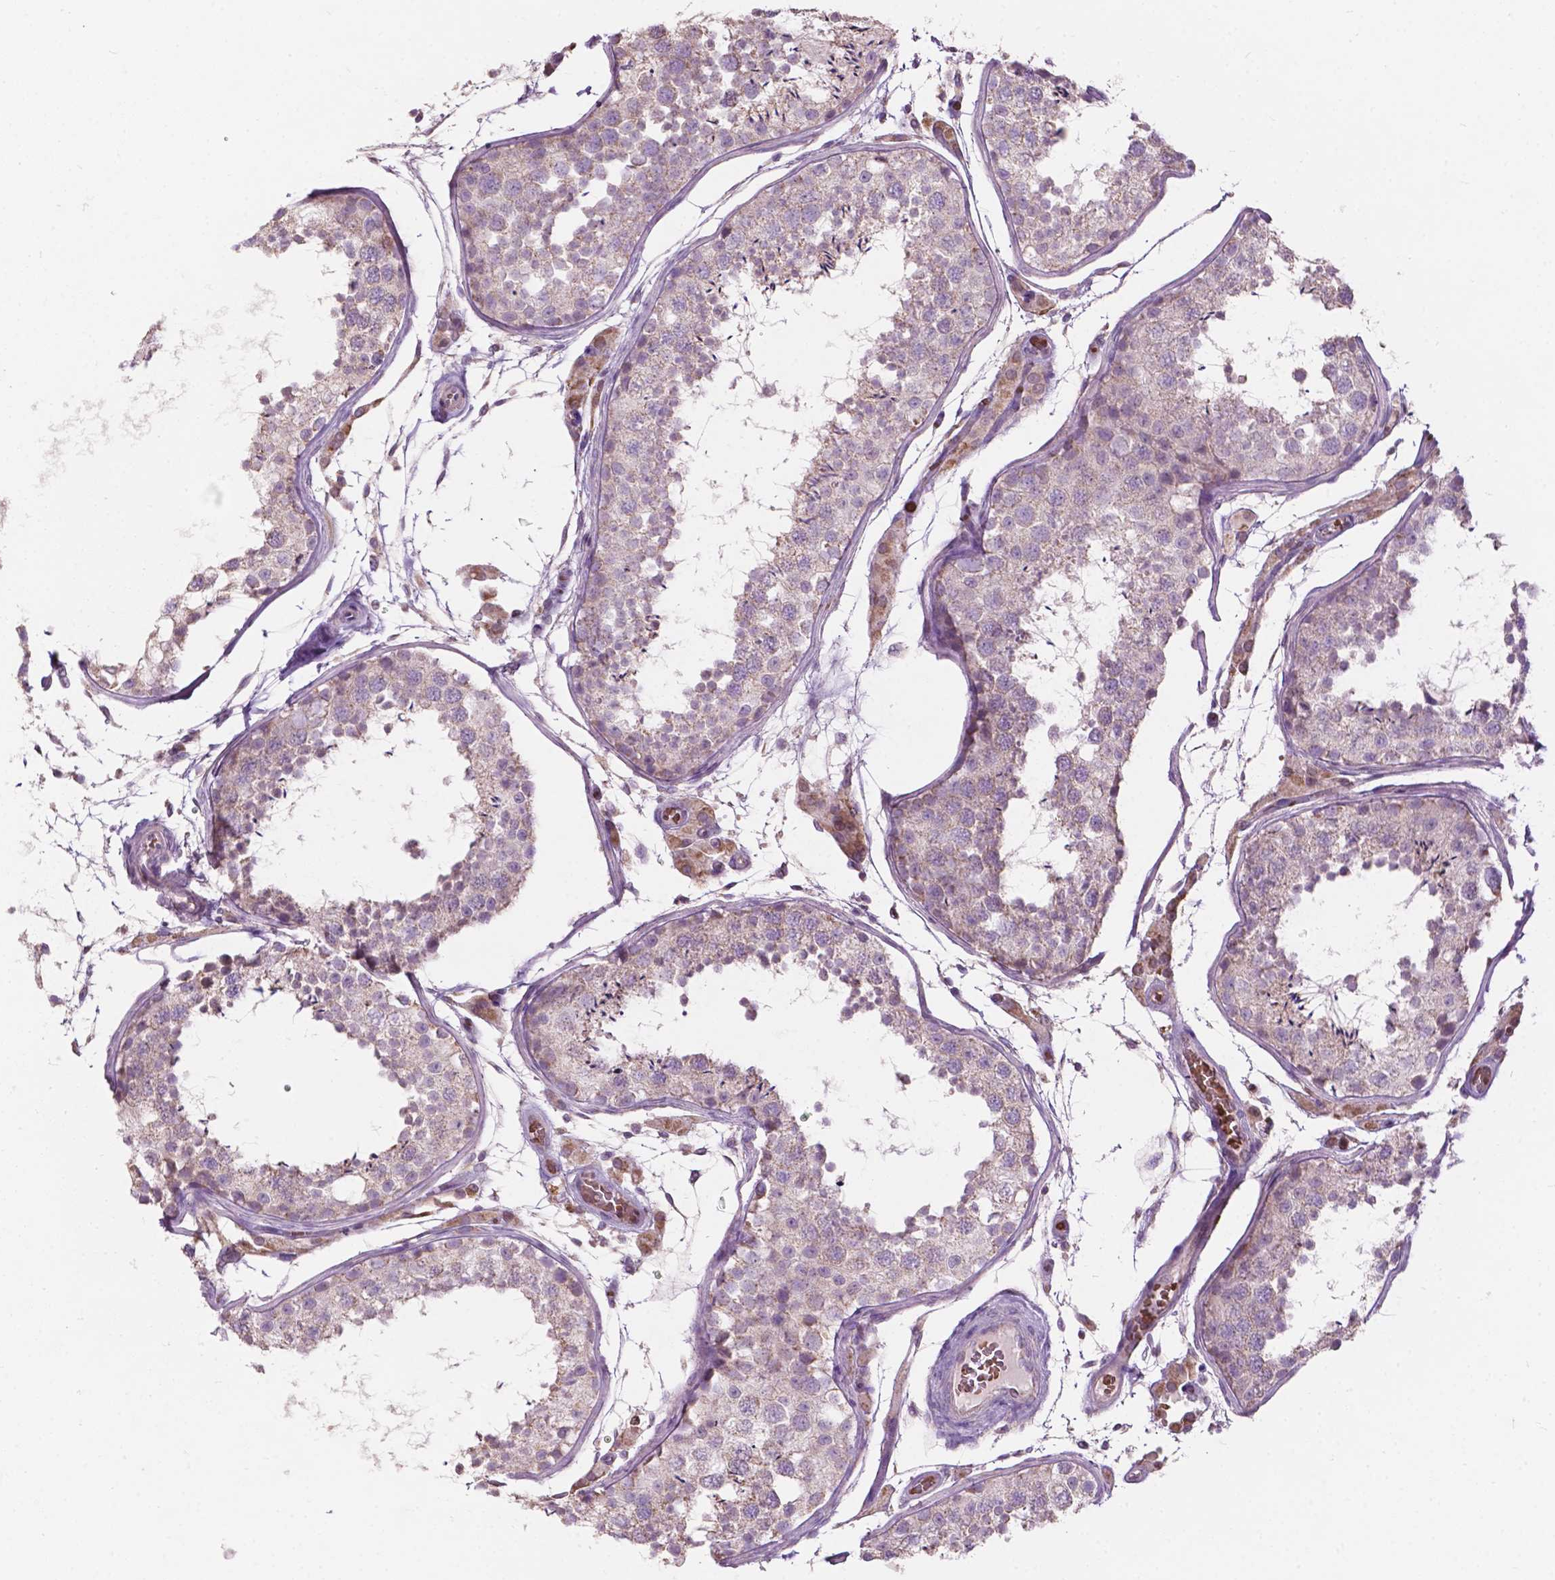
{"staining": {"intensity": "weak", "quantity": "<25%", "location": "cytoplasmic/membranous"}, "tissue": "testis", "cell_type": "Cells in seminiferous ducts", "image_type": "normal", "snomed": [{"axis": "morphology", "description": "Normal tissue, NOS"}, {"axis": "topography", "description": "Testis"}], "caption": "A high-resolution photomicrograph shows immunohistochemistry staining of normal testis, which exhibits no significant positivity in cells in seminiferous ducts. (IHC, brightfield microscopy, high magnification).", "gene": "NDUFS1", "patient": {"sex": "male", "age": 29}}